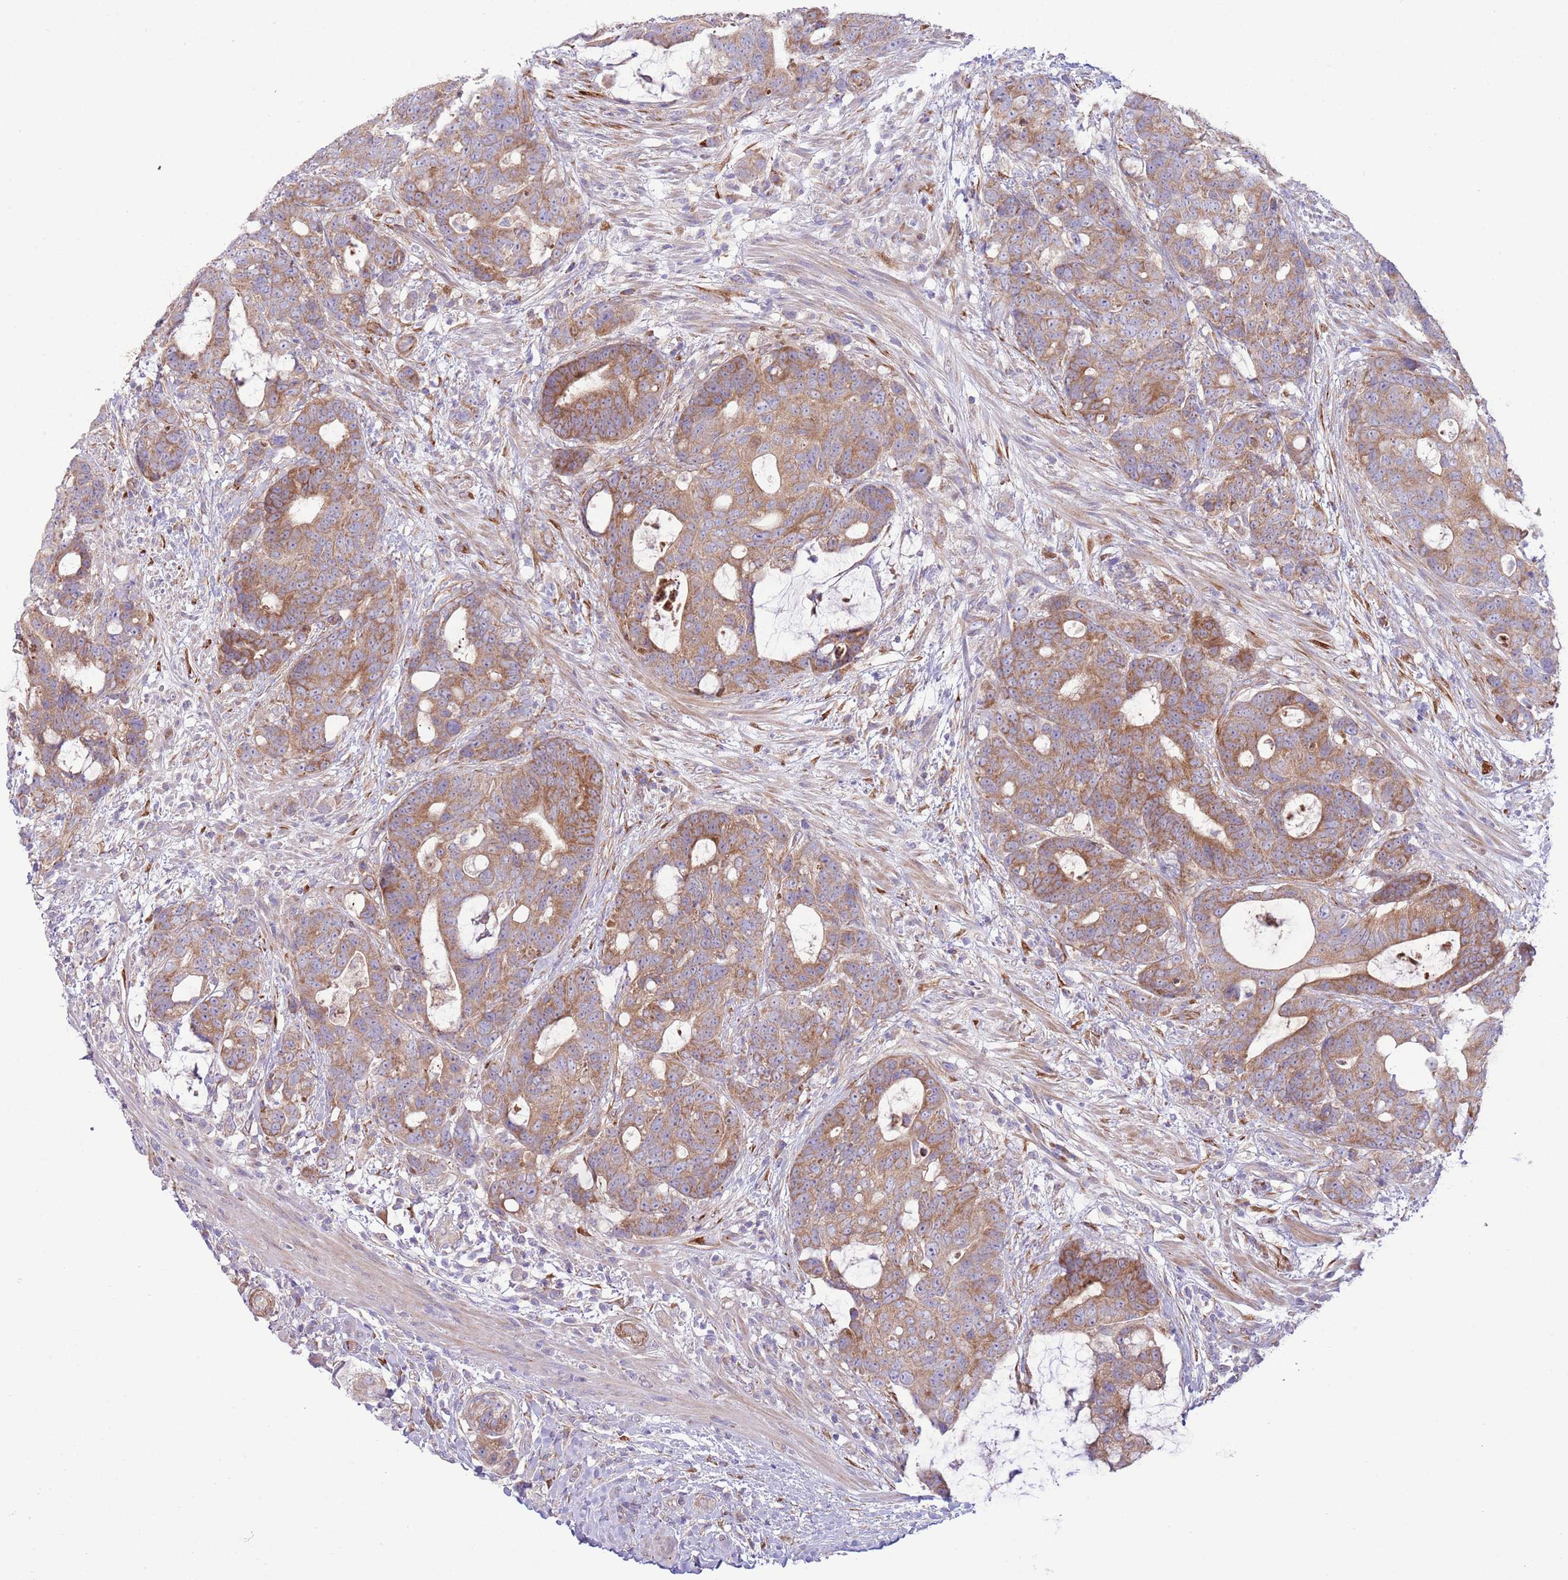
{"staining": {"intensity": "moderate", "quantity": ">75%", "location": "cytoplasmic/membranous"}, "tissue": "colorectal cancer", "cell_type": "Tumor cells", "image_type": "cancer", "snomed": [{"axis": "morphology", "description": "Adenocarcinoma, NOS"}, {"axis": "topography", "description": "Colon"}], "caption": "Immunohistochemistry histopathology image of neoplastic tissue: colorectal adenocarcinoma stained using immunohistochemistry (IHC) shows medium levels of moderate protein expression localized specifically in the cytoplasmic/membranous of tumor cells, appearing as a cytoplasmic/membranous brown color.", "gene": "TOMM5", "patient": {"sex": "female", "age": 82}}